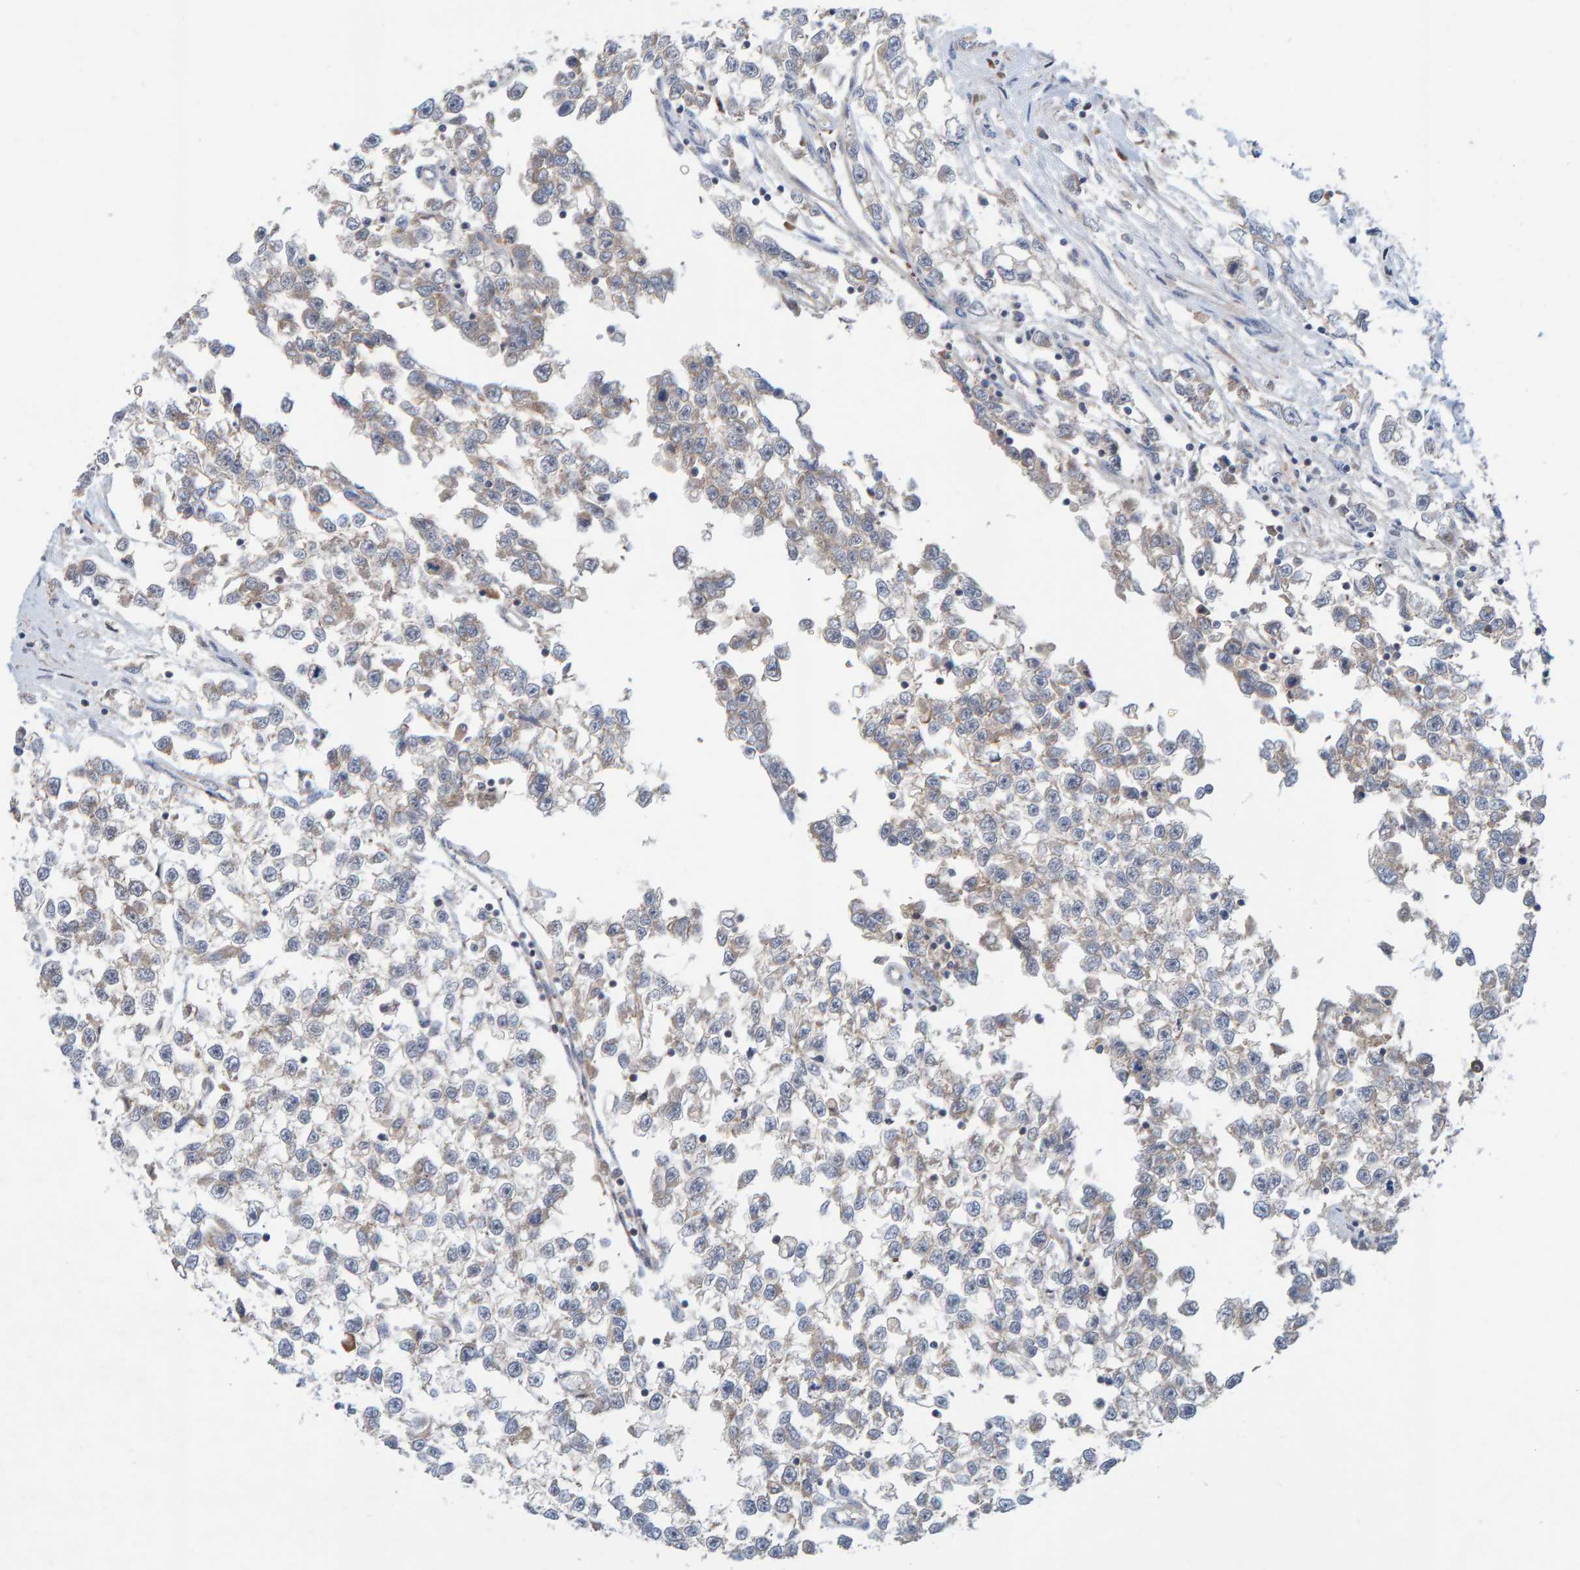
{"staining": {"intensity": "weak", "quantity": "<25%", "location": "cytoplasmic/membranous"}, "tissue": "testis cancer", "cell_type": "Tumor cells", "image_type": "cancer", "snomed": [{"axis": "morphology", "description": "Seminoma, NOS"}, {"axis": "morphology", "description": "Carcinoma, Embryonal, NOS"}, {"axis": "topography", "description": "Testis"}], "caption": "The micrograph reveals no significant expression in tumor cells of seminoma (testis).", "gene": "KIAA0753", "patient": {"sex": "male", "age": 51}}